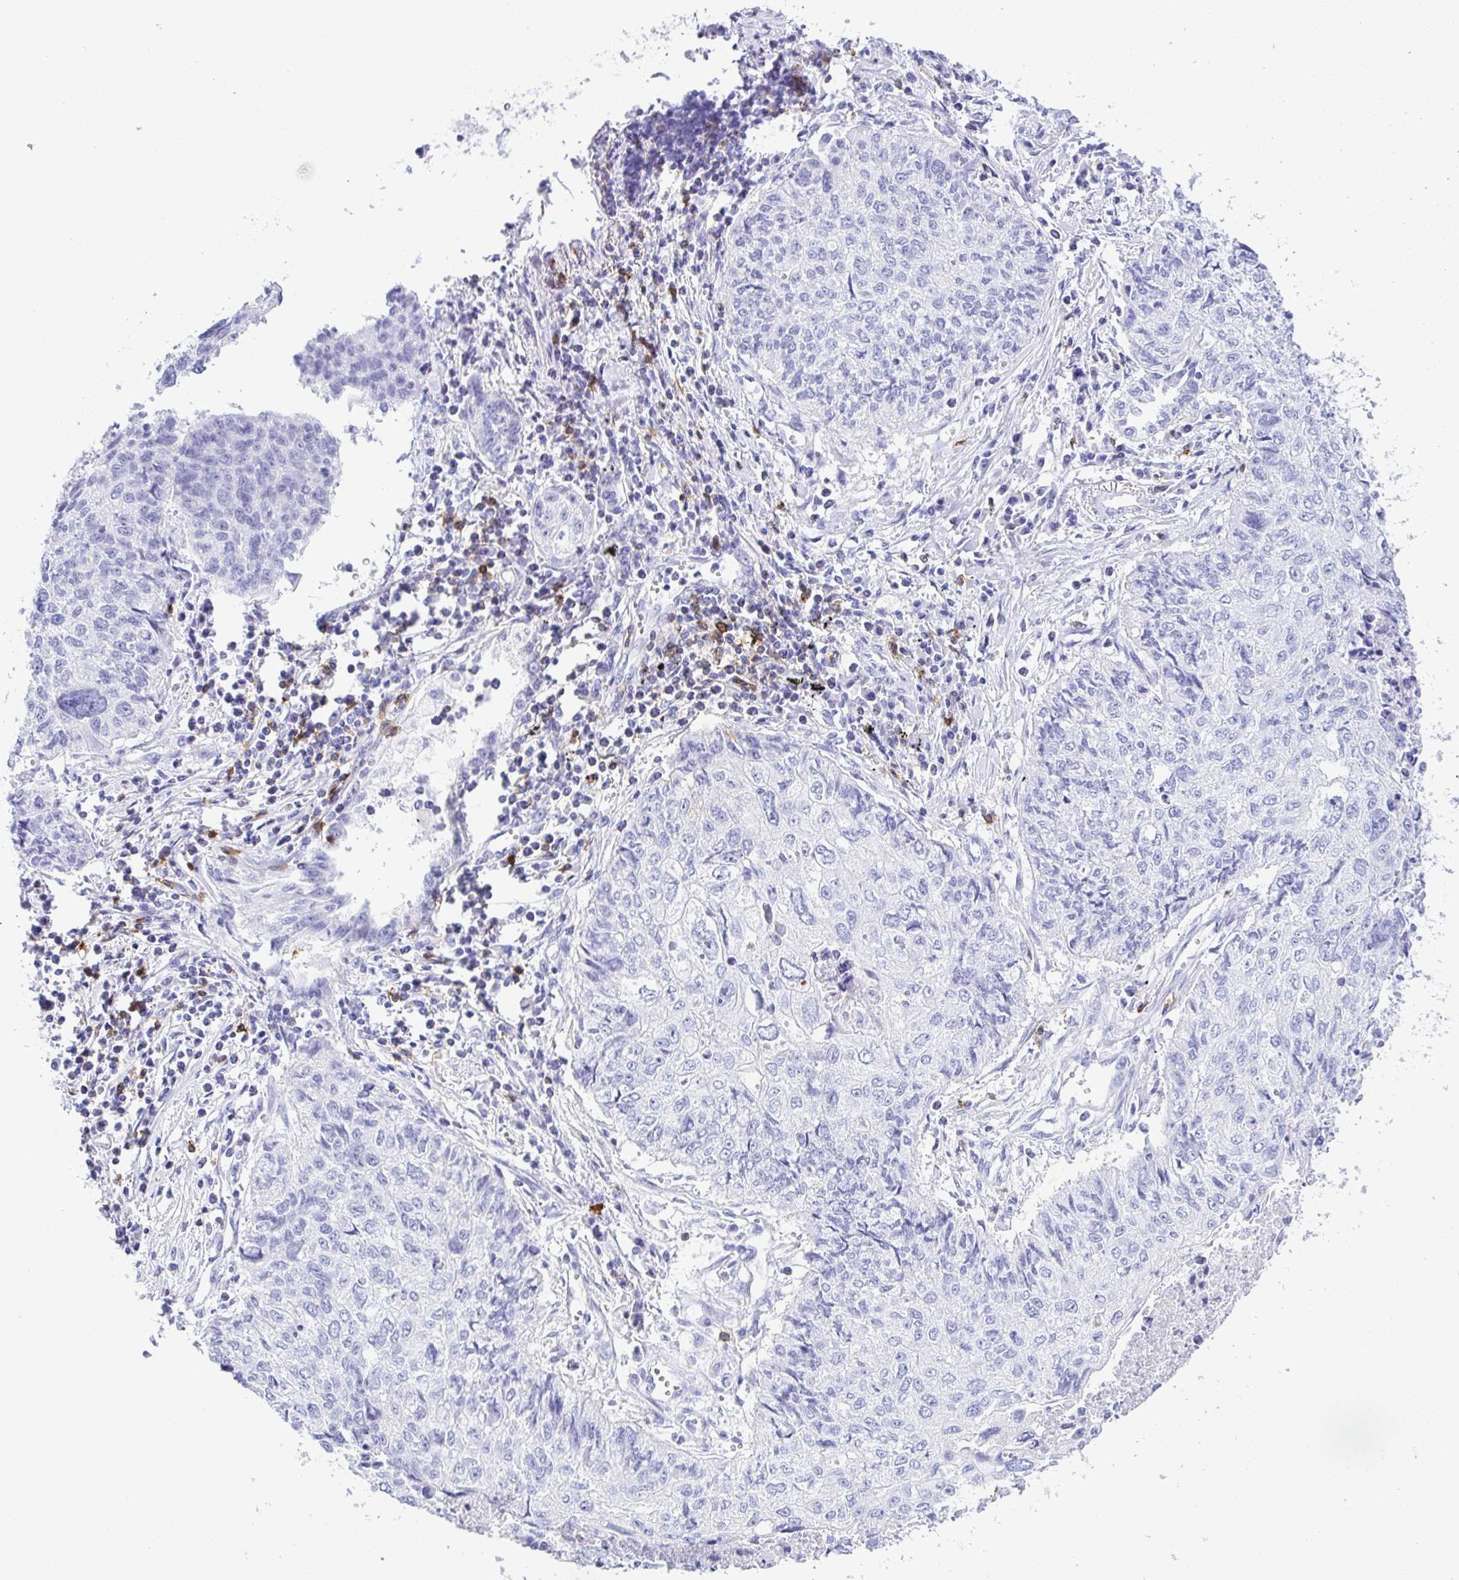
{"staining": {"intensity": "negative", "quantity": "none", "location": "none"}, "tissue": "lung cancer", "cell_type": "Tumor cells", "image_type": "cancer", "snomed": [{"axis": "morphology", "description": "Normal morphology"}, {"axis": "morphology", "description": "Aneuploidy"}, {"axis": "morphology", "description": "Squamous cell carcinoma, NOS"}, {"axis": "topography", "description": "Lymph node"}, {"axis": "topography", "description": "Lung"}], "caption": "Immunohistochemistry (IHC) of lung cancer reveals no staining in tumor cells.", "gene": "CD5", "patient": {"sex": "female", "age": 76}}